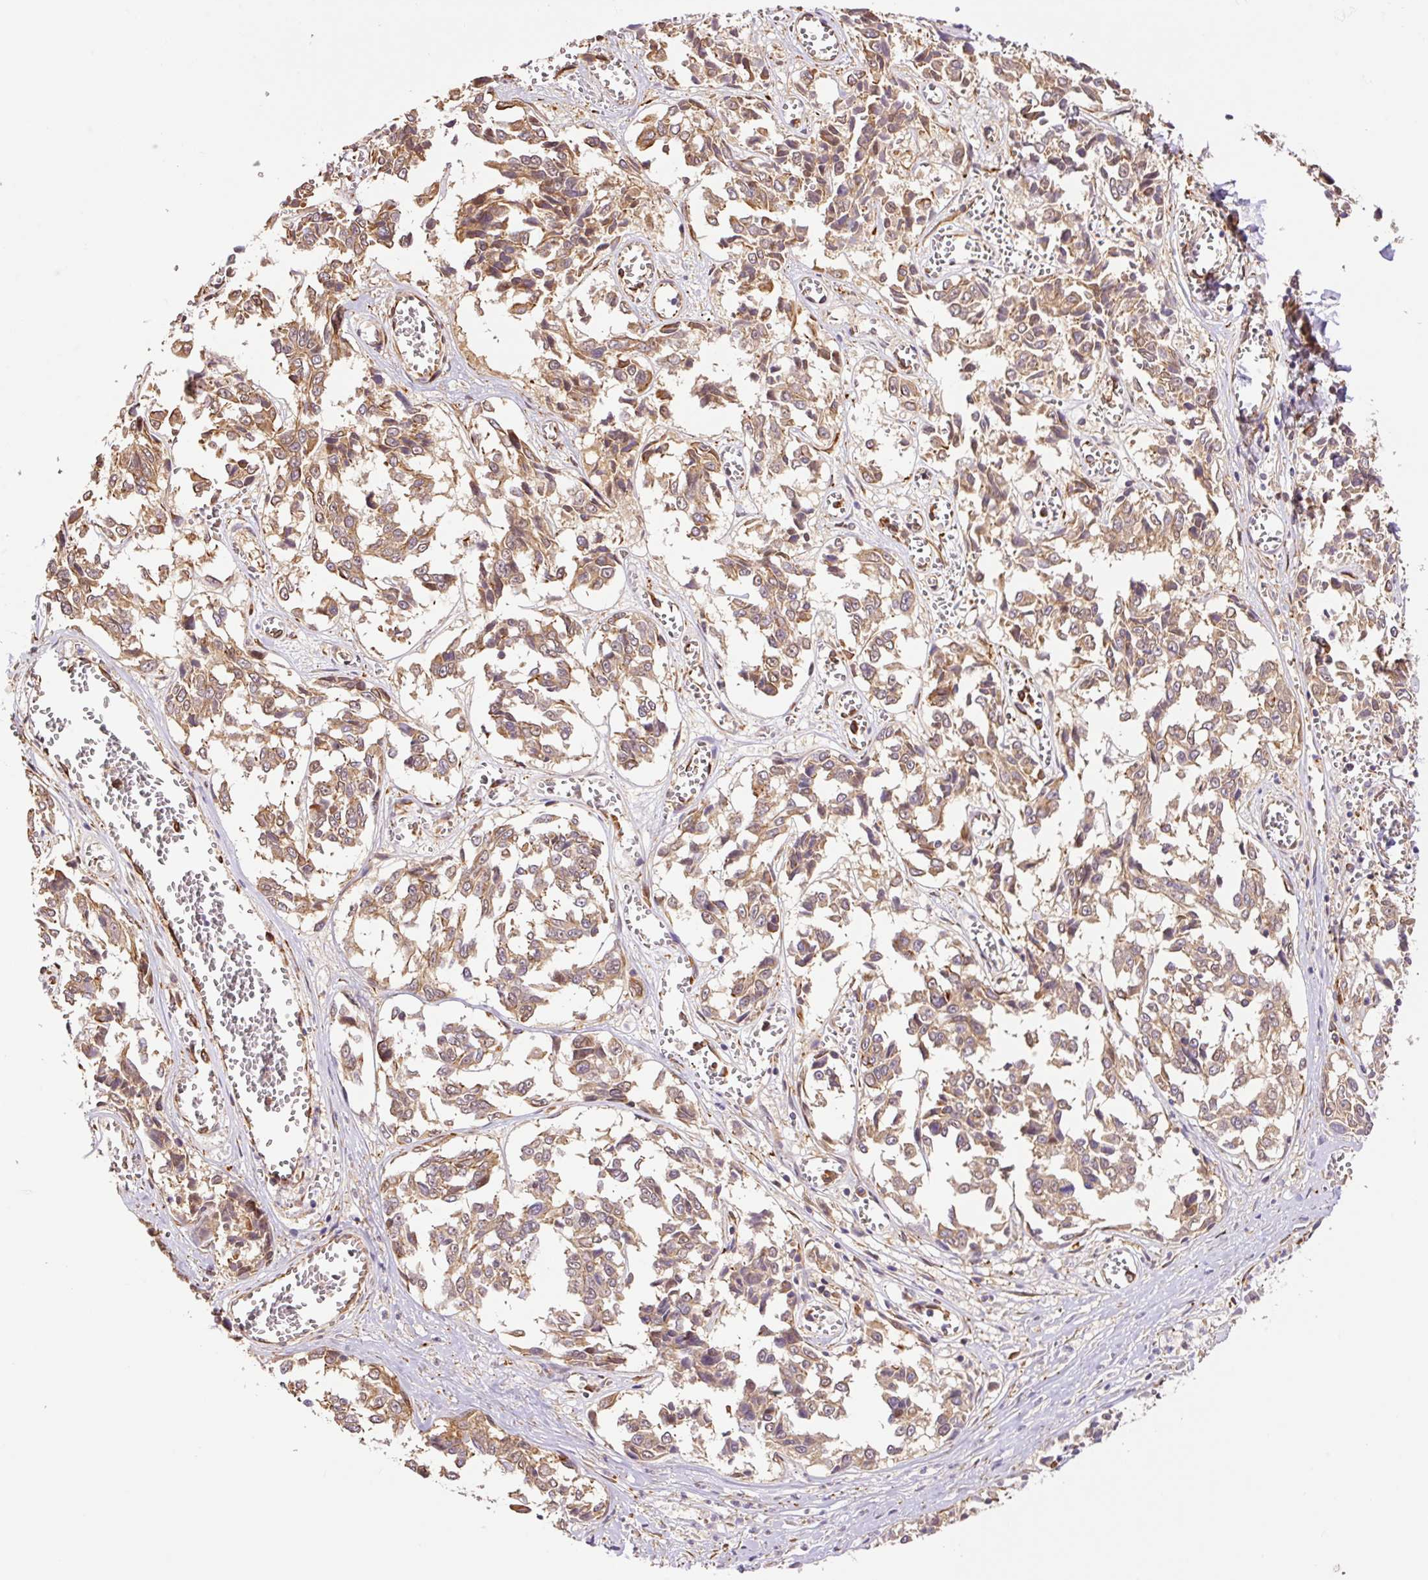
{"staining": {"intensity": "moderate", "quantity": ">75%", "location": "cytoplasmic/membranous,nuclear"}, "tissue": "melanoma", "cell_type": "Tumor cells", "image_type": "cancer", "snomed": [{"axis": "morphology", "description": "Malignant melanoma, NOS"}, {"axis": "topography", "description": "Skin"}], "caption": "Protein expression analysis of malignant melanoma reveals moderate cytoplasmic/membranous and nuclear expression in approximately >75% of tumor cells.", "gene": "PCK2", "patient": {"sex": "female", "age": 64}}